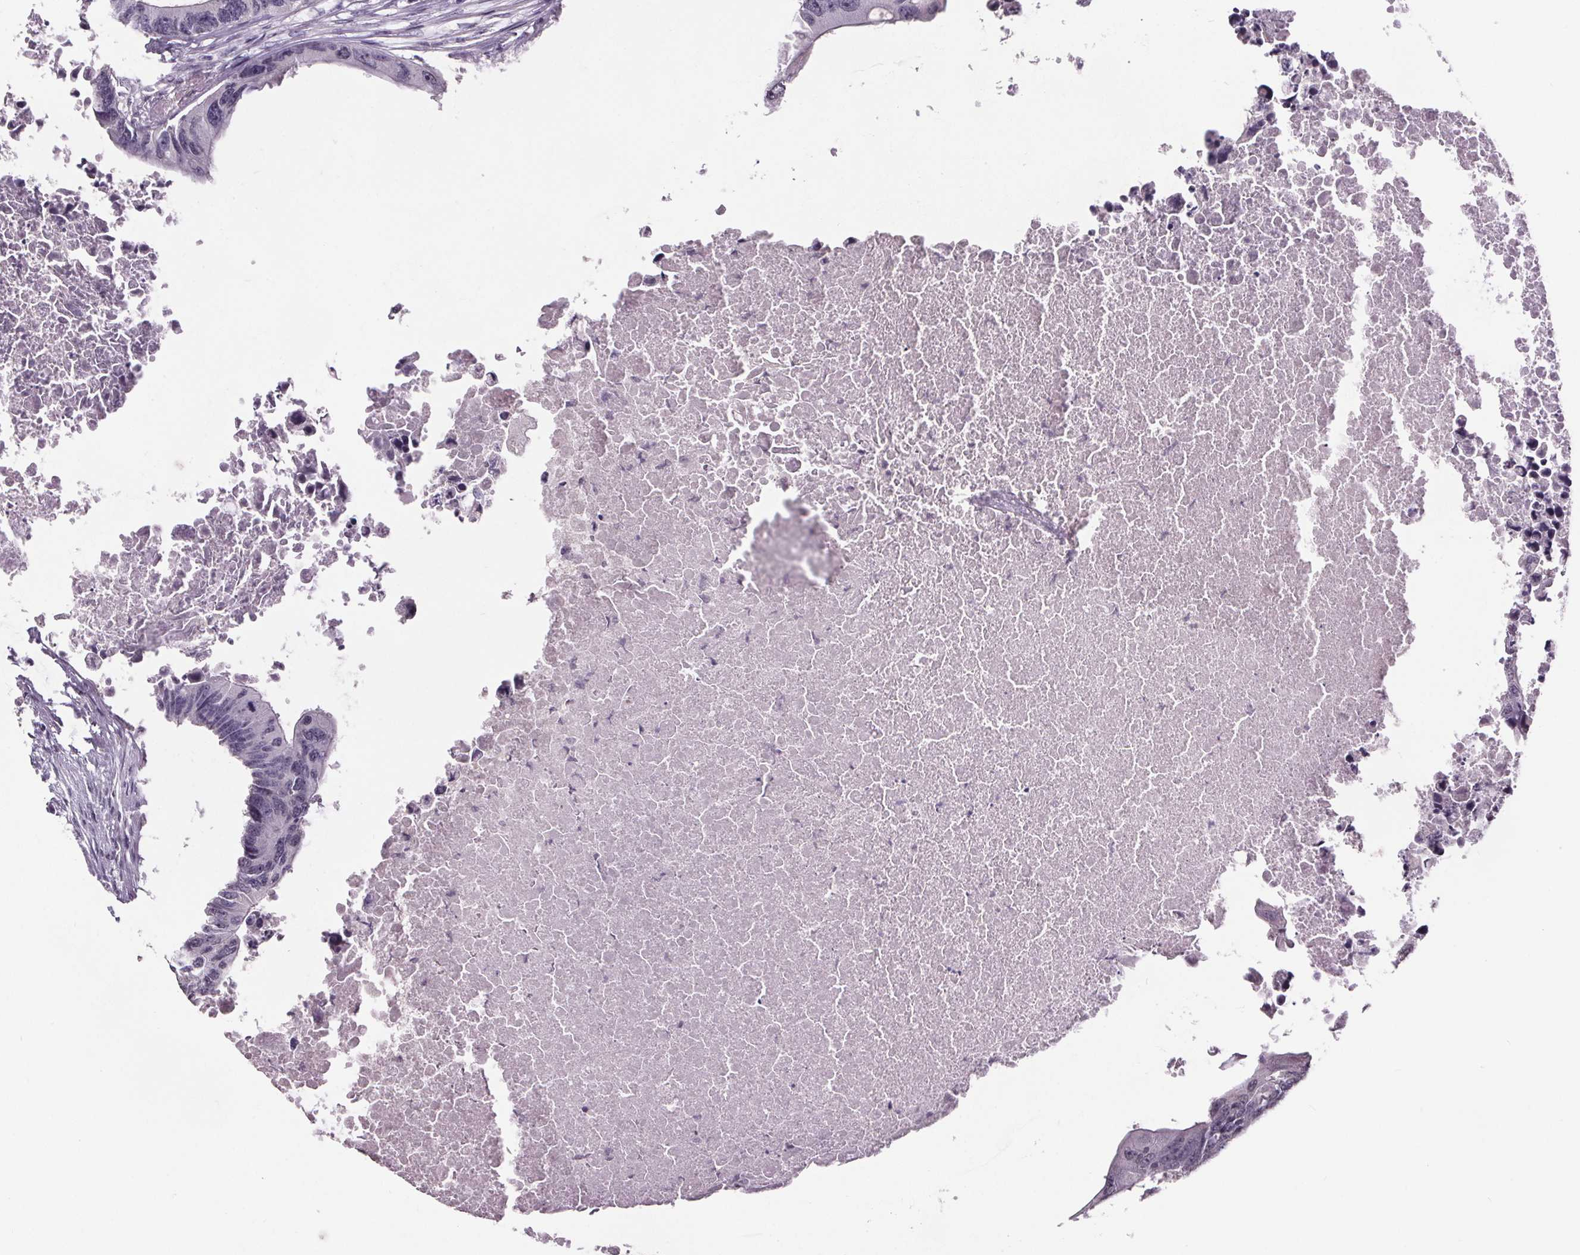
{"staining": {"intensity": "negative", "quantity": "none", "location": "none"}, "tissue": "colorectal cancer", "cell_type": "Tumor cells", "image_type": "cancer", "snomed": [{"axis": "morphology", "description": "Adenocarcinoma, NOS"}, {"axis": "topography", "description": "Colon"}], "caption": "The photomicrograph exhibits no significant staining in tumor cells of colorectal cancer (adenocarcinoma).", "gene": "NKX6-1", "patient": {"sex": "male", "age": 71}}